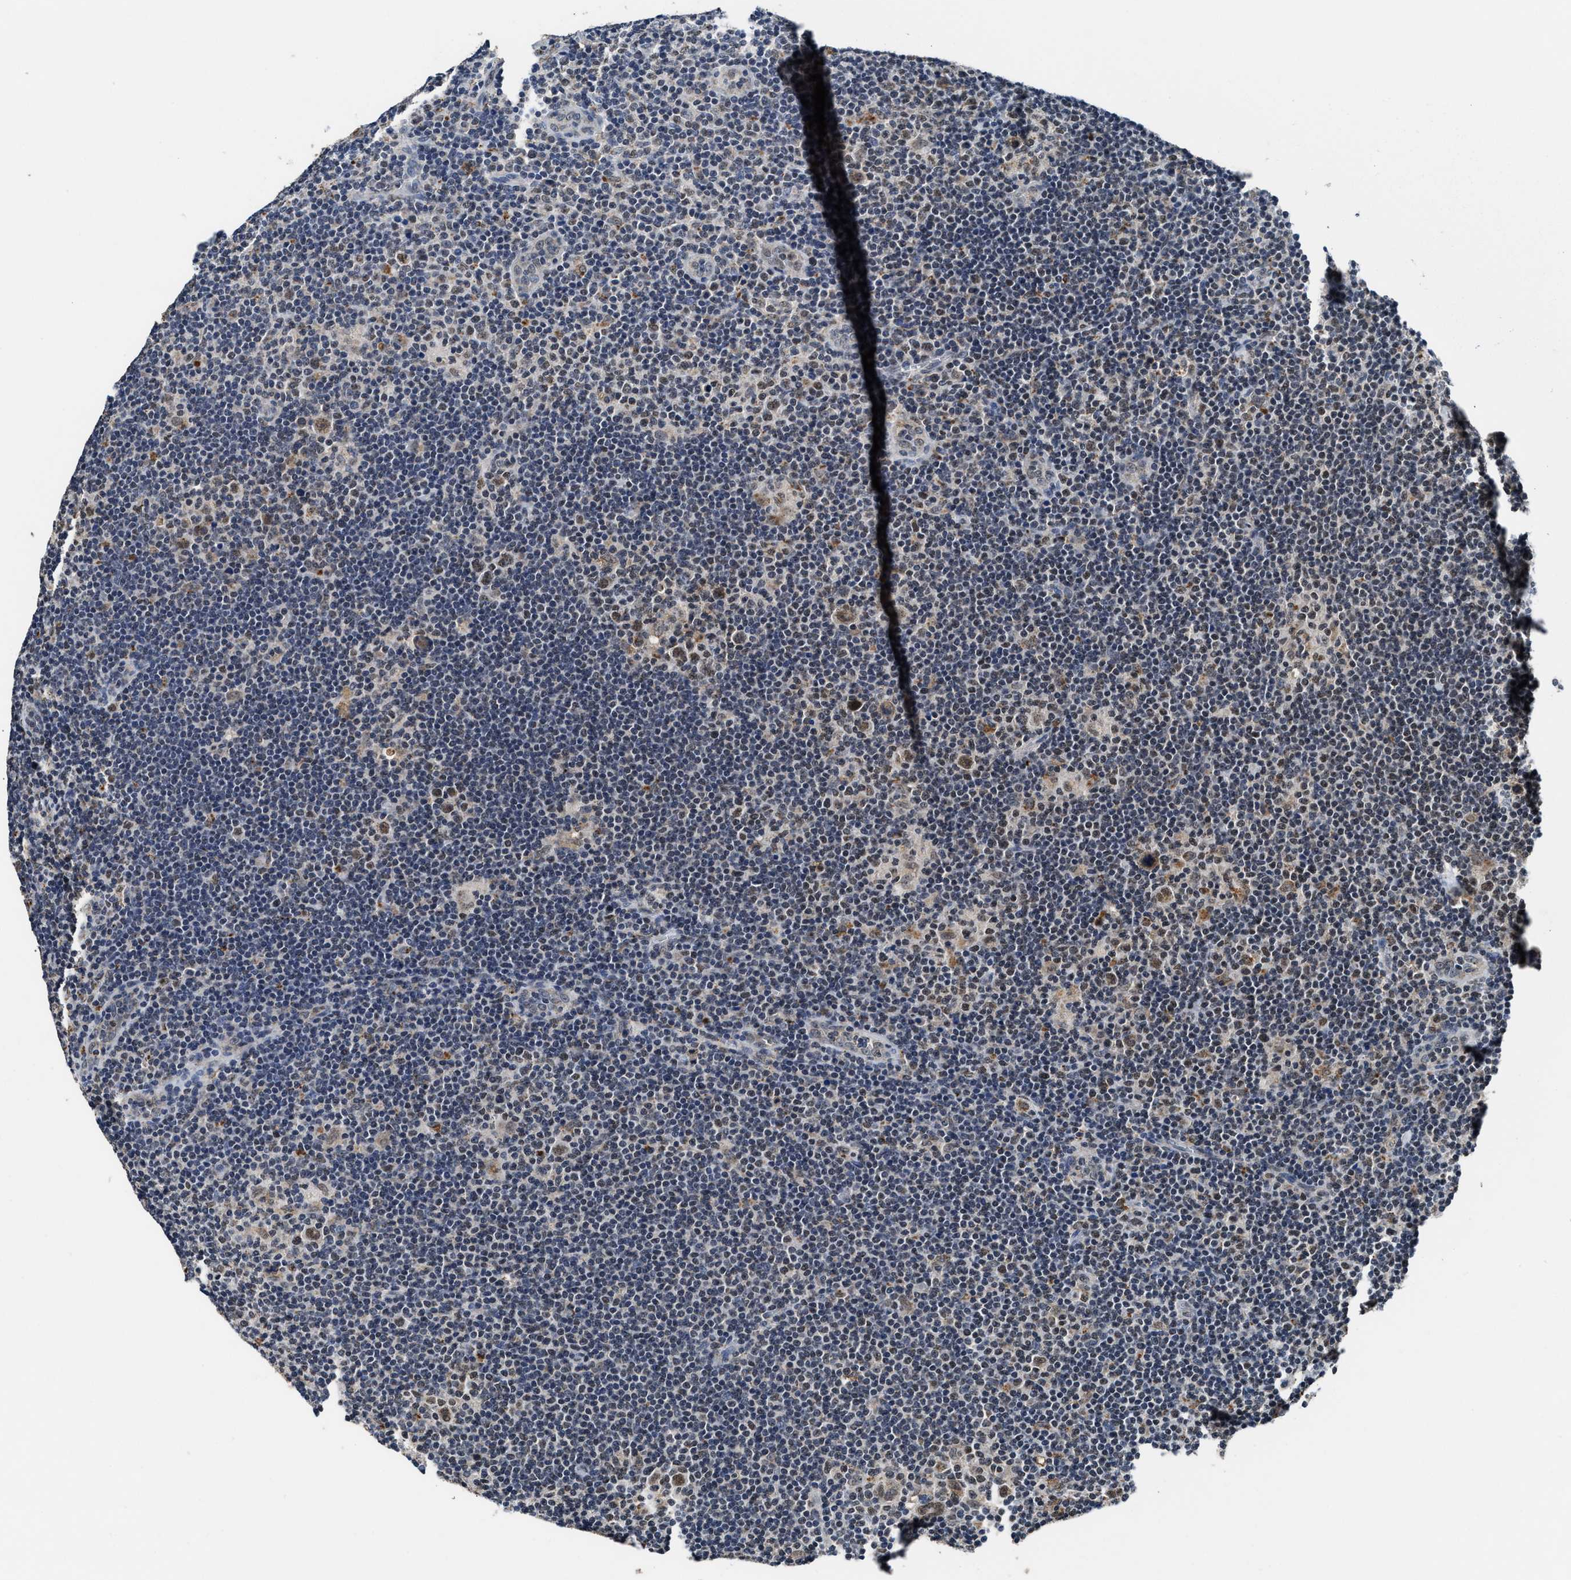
{"staining": {"intensity": "moderate", "quantity": ">75%", "location": "nuclear"}, "tissue": "lymphoma", "cell_type": "Tumor cells", "image_type": "cancer", "snomed": [{"axis": "morphology", "description": "Hodgkin's disease, NOS"}, {"axis": "topography", "description": "Lymph node"}], "caption": "Immunohistochemical staining of Hodgkin's disease shows medium levels of moderate nuclear protein positivity in about >75% of tumor cells. (DAB IHC with brightfield microscopy, high magnification).", "gene": "ACOX1", "patient": {"sex": "female", "age": 57}}